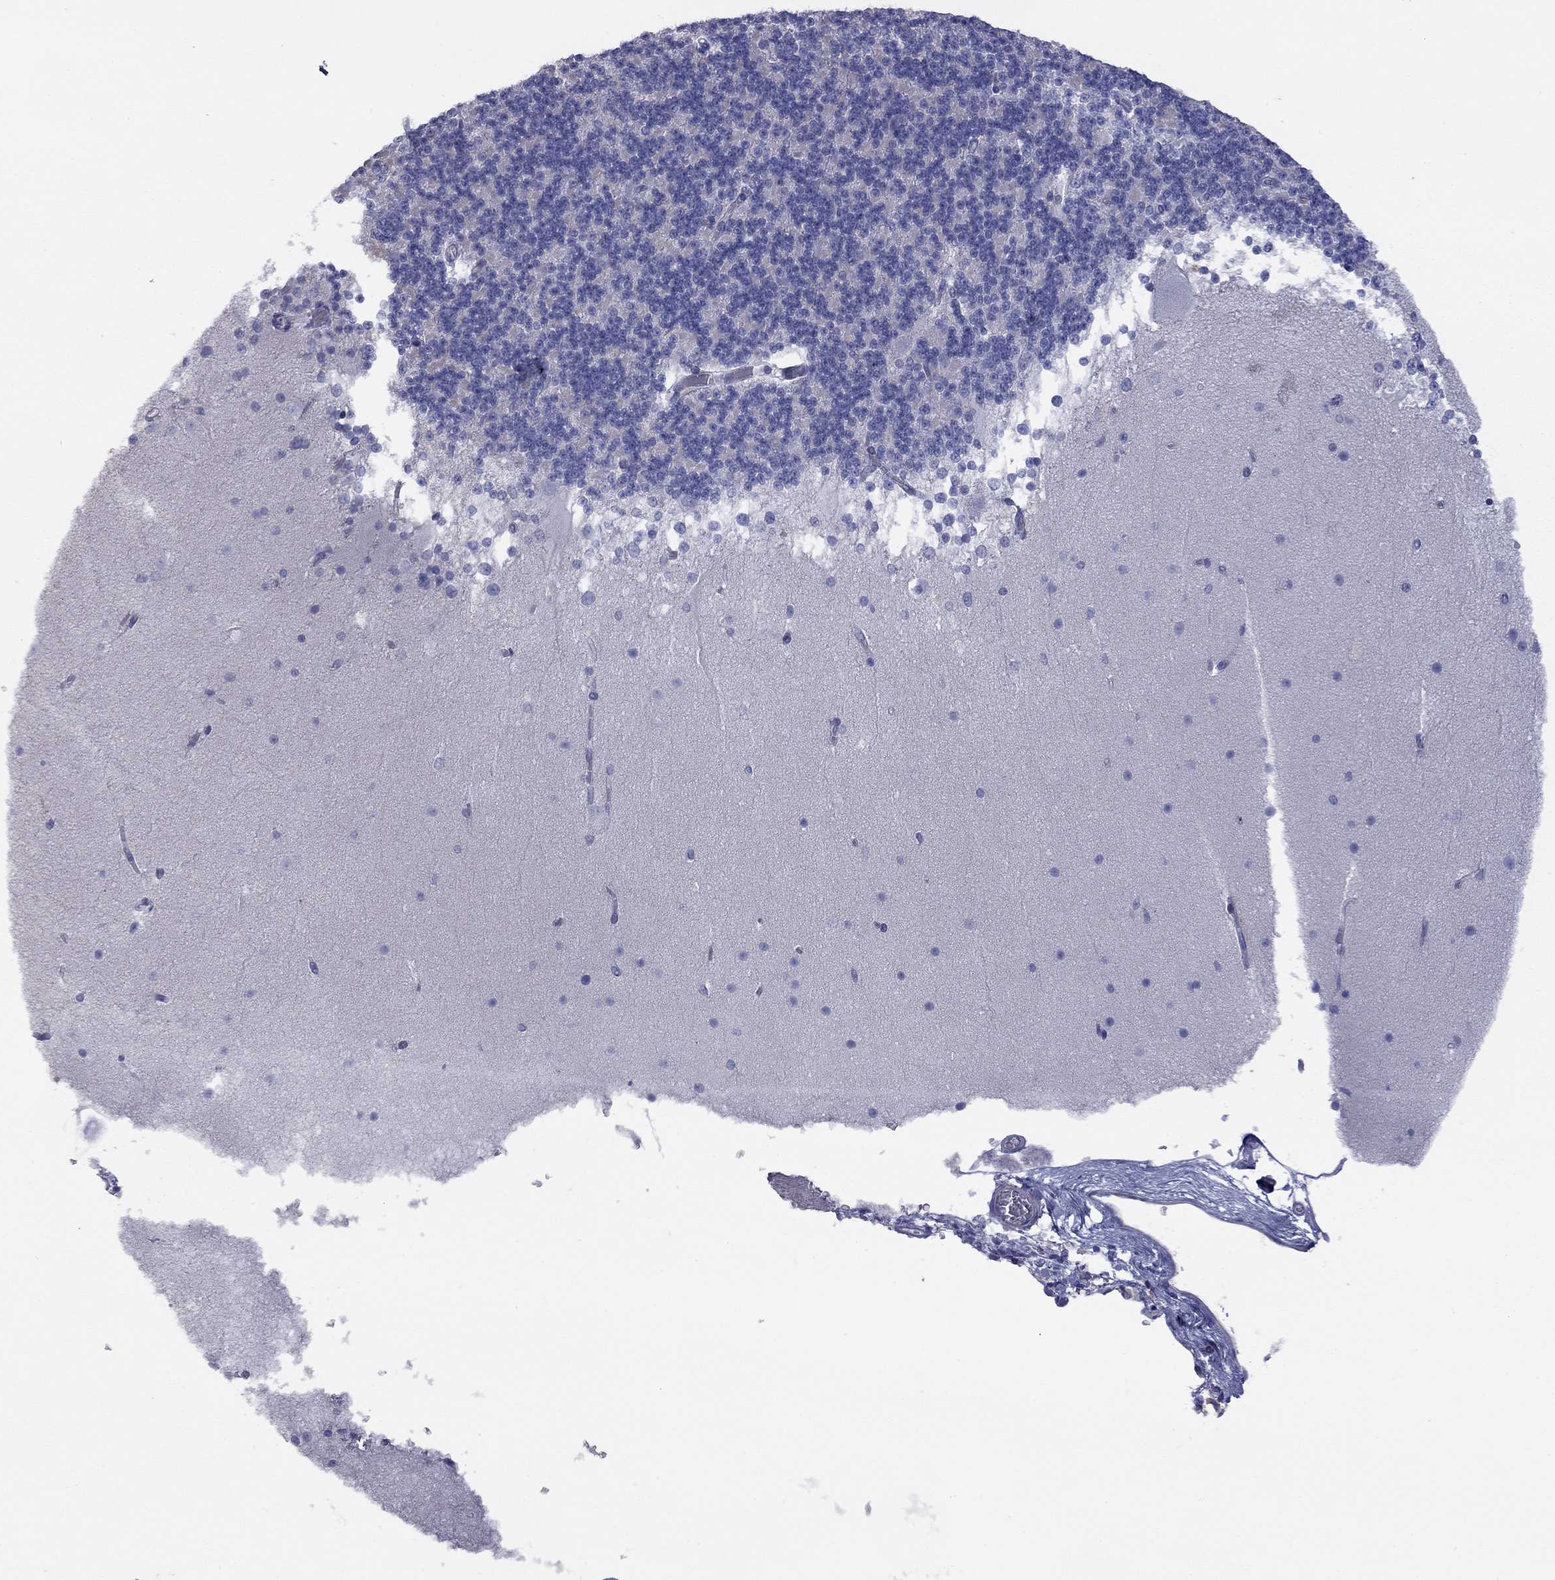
{"staining": {"intensity": "negative", "quantity": "none", "location": "none"}, "tissue": "cerebellum", "cell_type": "Cells in granular layer", "image_type": "normal", "snomed": [{"axis": "morphology", "description": "Normal tissue, NOS"}, {"axis": "topography", "description": "Cerebellum"}], "caption": "DAB (3,3'-diaminobenzidine) immunohistochemical staining of benign human cerebellum demonstrates no significant positivity in cells in granular layer.", "gene": "ACTL7B", "patient": {"sex": "female", "age": 19}}